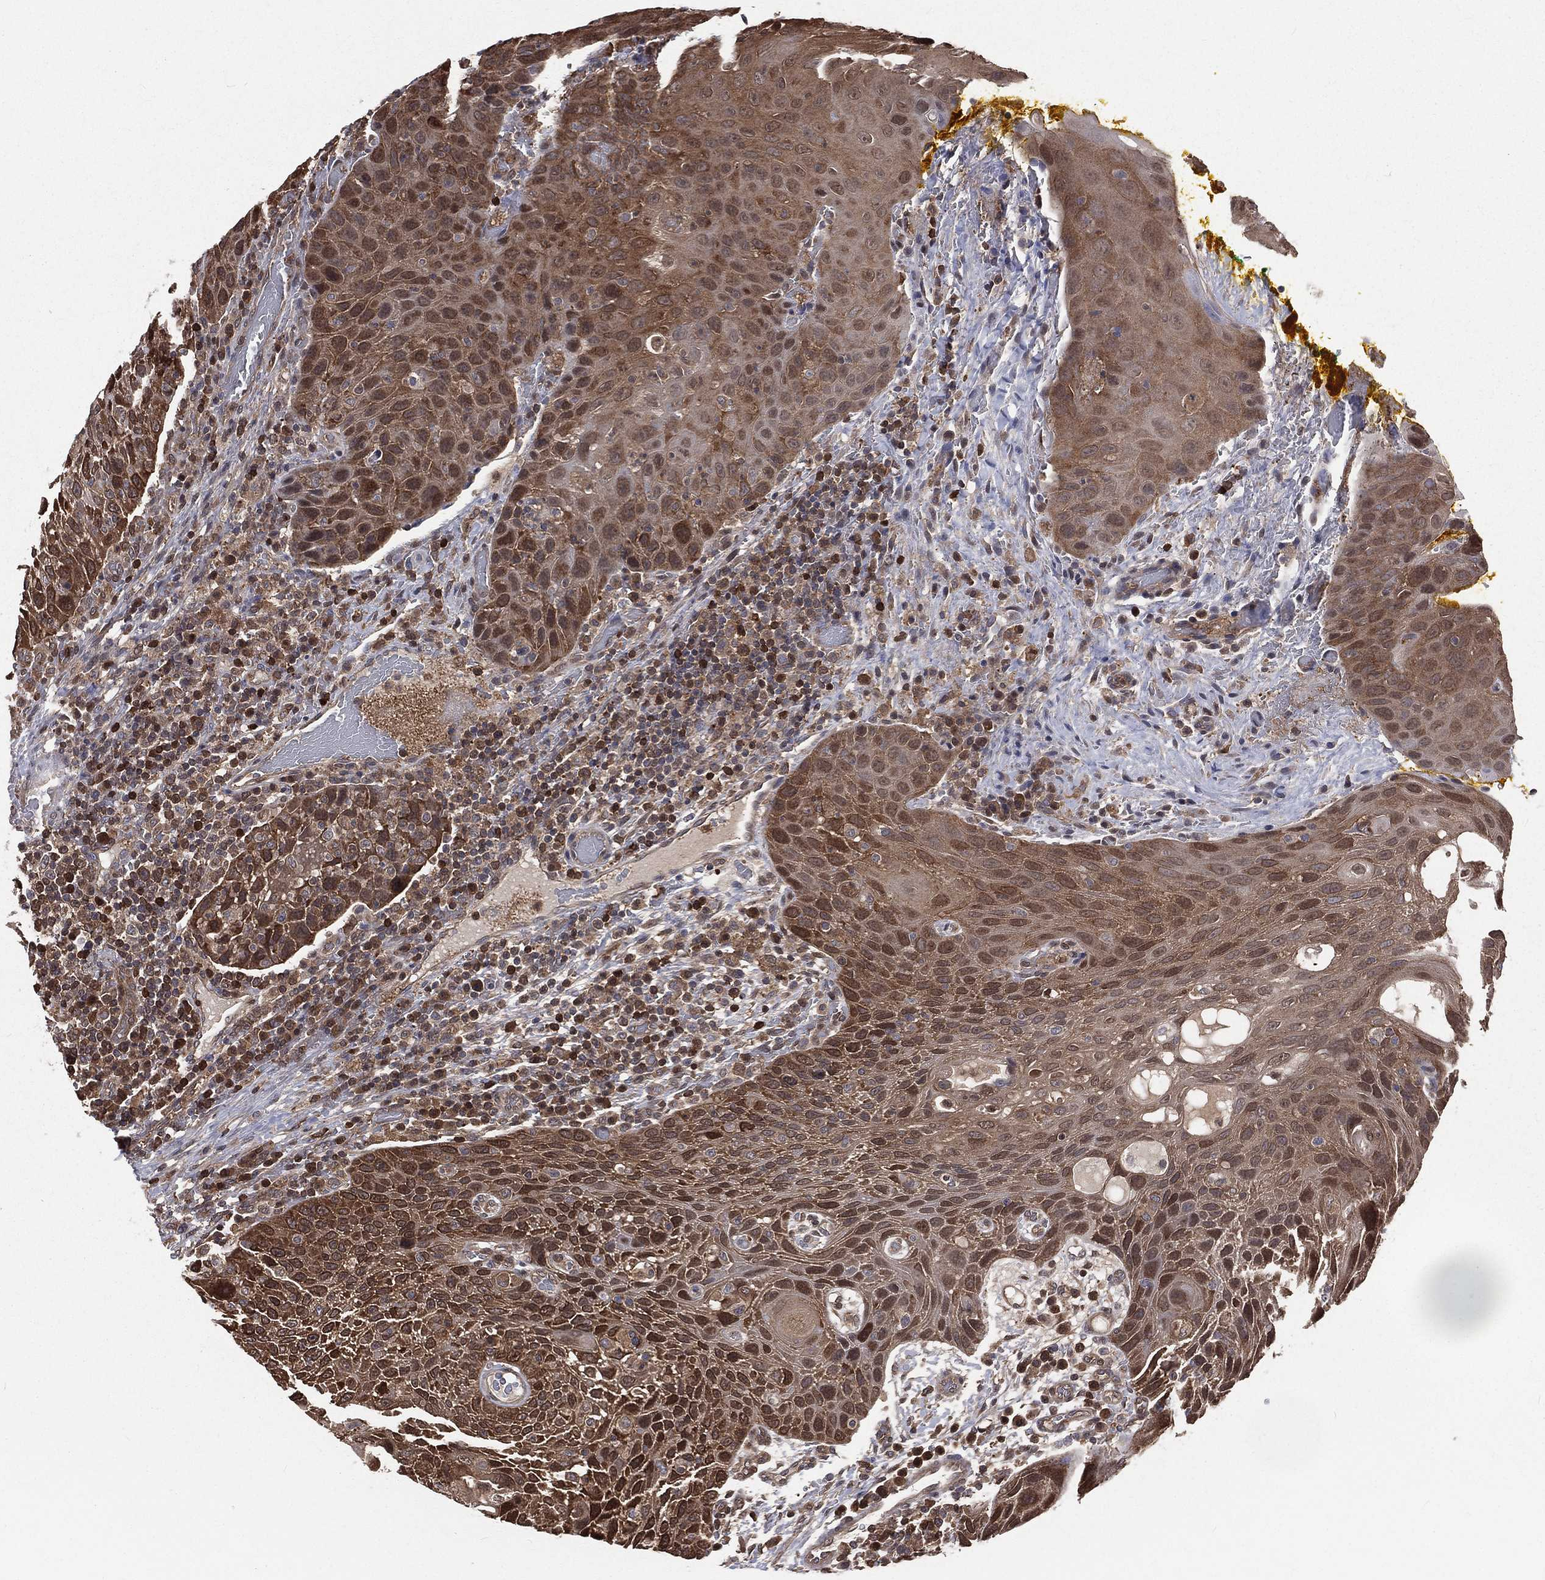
{"staining": {"intensity": "moderate", "quantity": ">75%", "location": "cytoplasmic/membranous,nuclear"}, "tissue": "head and neck cancer", "cell_type": "Tumor cells", "image_type": "cancer", "snomed": [{"axis": "morphology", "description": "Squamous cell carcinoma, NOS"}, {"axis": "topography", "description": "Head-Neck"}], "caption": "Immunohistochemical staining of human squamous cell carcinoma (head and neck) exhibits moderate cytoplasmic/membranous and nuclear protein staining in approximately >75% of tumor cells. The protein is shown in brown color, while the nuclei are stained blue.", "gene": "TBC1D2", "patient": {"sex": "male", "age": 69}}